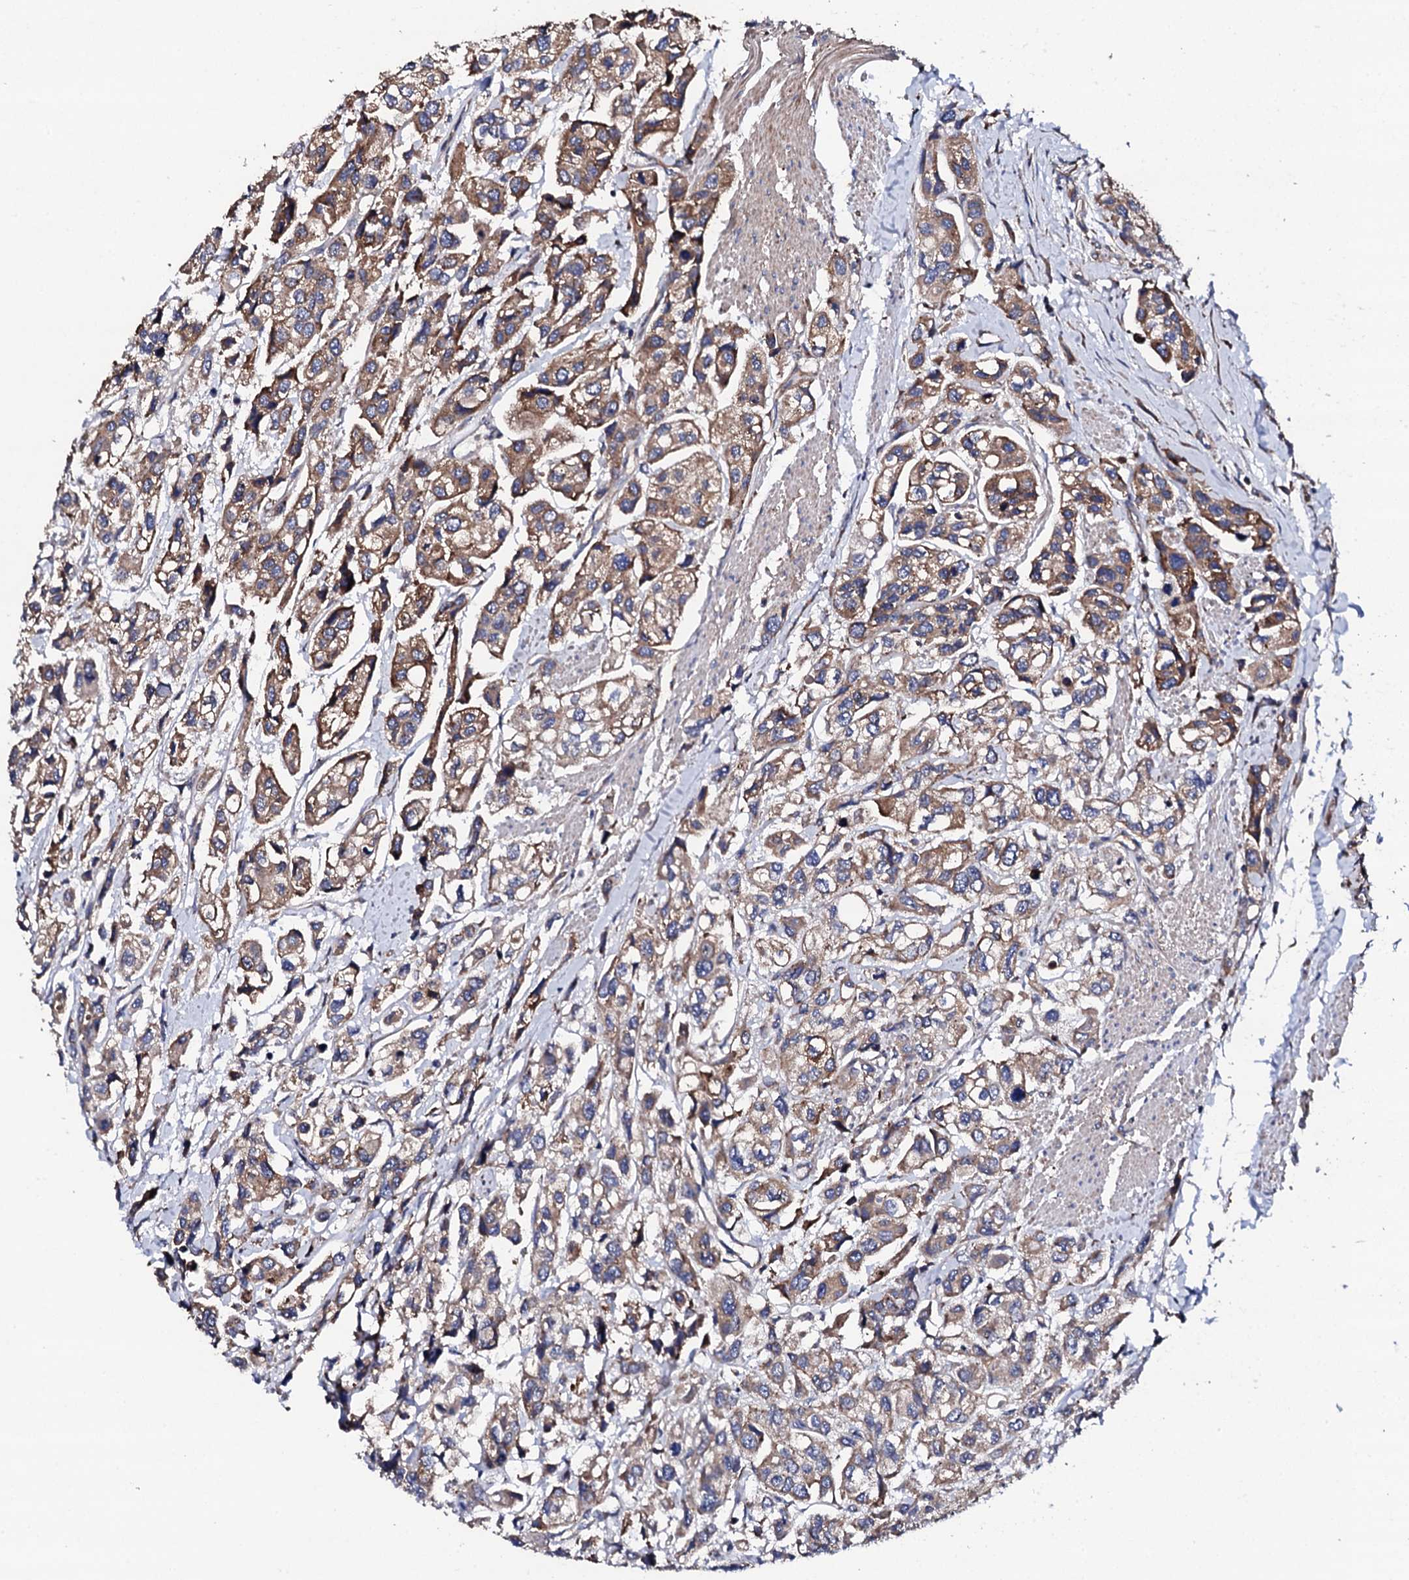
{"staining": {"intensity": "moderate", "quantity": ">75%", "location": "cytoplasmic/membranous"}, "tissue": "urothelial cancer", "cell_type": "Tumor cells", "image_type": "cancer", "snomed": [{"axis": "morphology", "description": "Urothelial carcinoma, High grade"}, {"axis": "topography", "description": "Urinary bladder"}], "caption": "Urothelial carcinoma (high-grade) stained for a protein (brown) reveals moderate cytoplasmic/membranous positive staining in approximately >75% of tumor cells.", "gene": "LIPT2", "patient": {"sex": "male", "age": 67}}